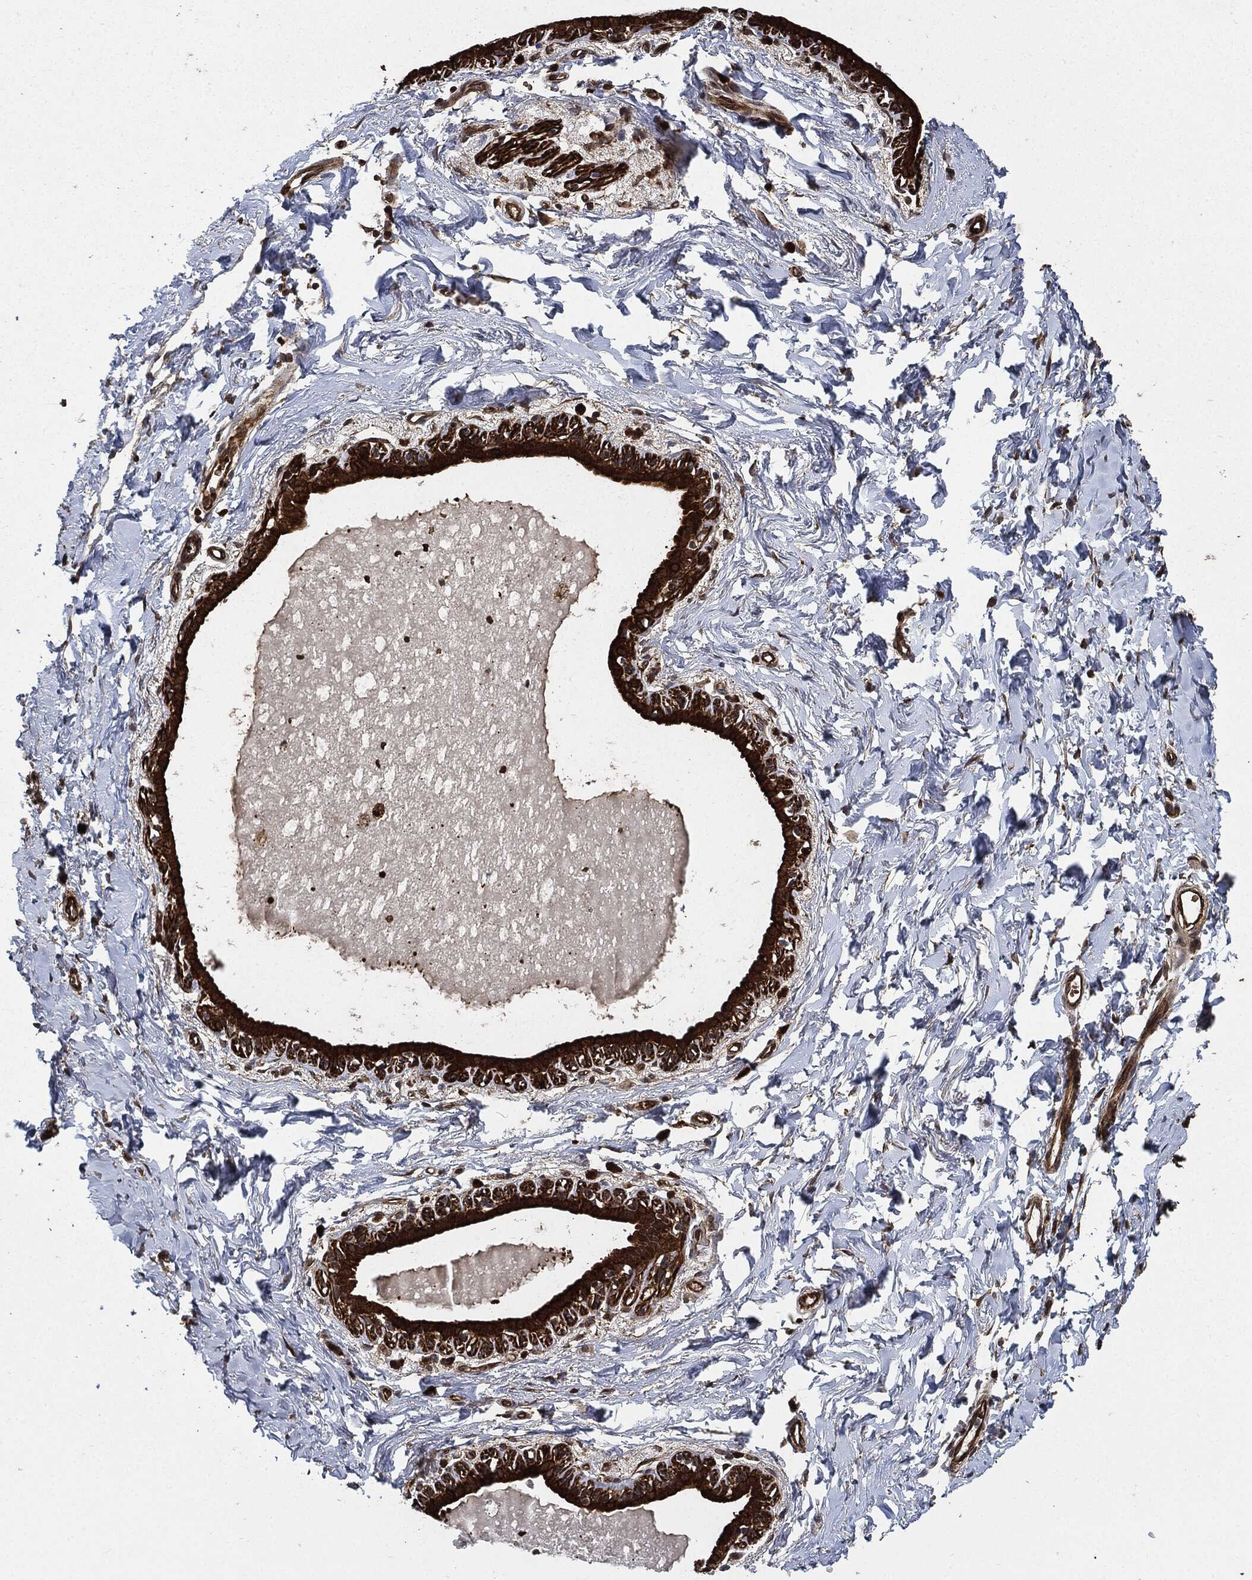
{"staining": {"intensity": "moderate", "quantity": "25%-75%", "location": "cytoplasmic/membranous"}, "tissue": "breast", "cell_type": "Adipocytes", "image_type": "normal", "snomed": [{"axis": "morphology", "description": "Normal tissue, NOS"}, {"axis": "topography", "description": "Breast"}], "caption": "About 25%-75% of adipocytes in normal breast demonstrate moderate cytoplasmic/membranous protein positivity as visualized by brown immunohistochemical staining.", "gene": "PRDX2", "patient": {"sex": "female", "age": 37}}